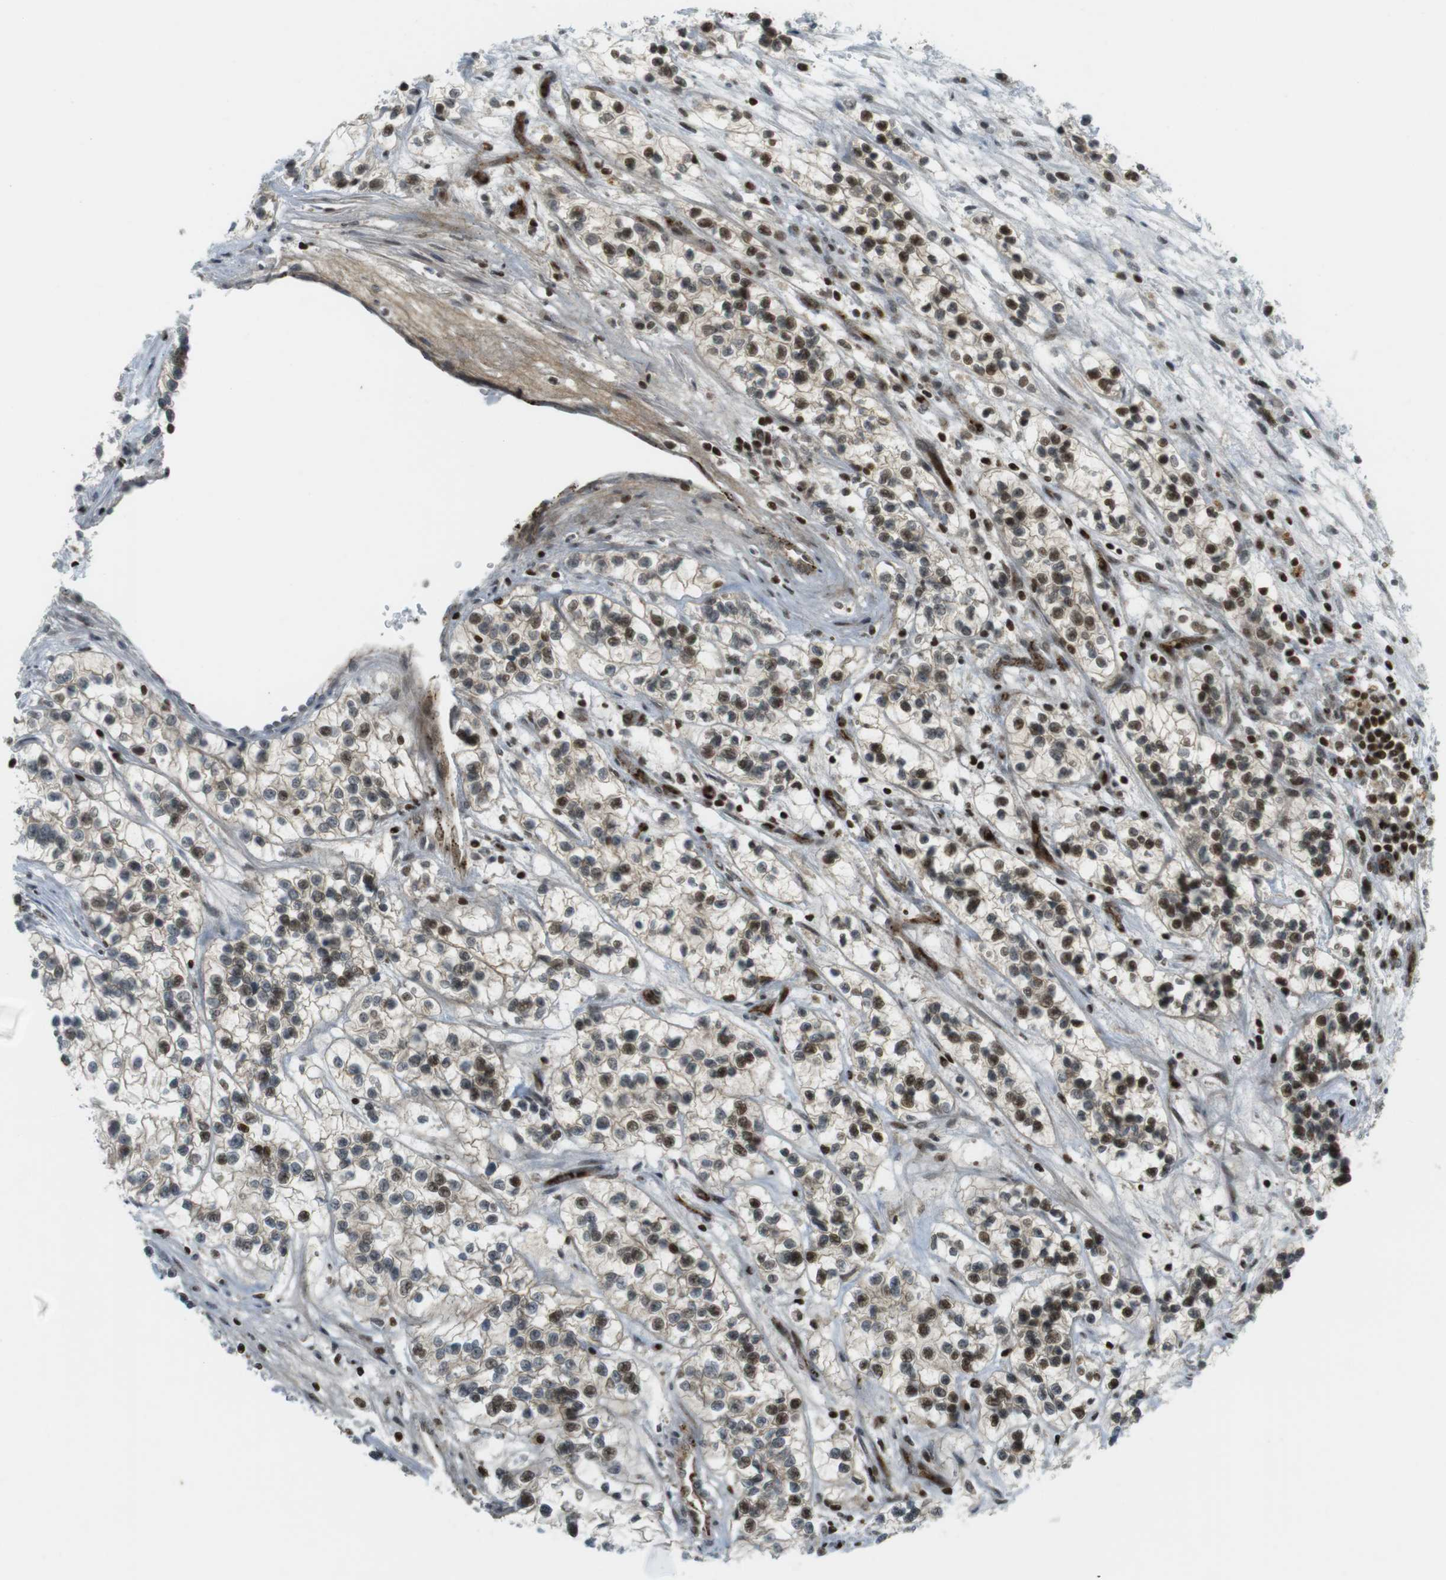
{"staining": {"intensity": "moderate", "quantity": ">75%", "location": "cytoplasmic/membranous,nuclear"}, "tissue": "renal cancer", "cell_type": "Tumor cells", "image_type": "cancer", "snomed": [{"axis": "morphology", "description": "Adenocarcinoma, NOS"}, {"axis": "topography", "description": "Kidney"}], "caption": "Tumor cells exhibit medium levels of moderate cytoplasmic/membranous and nuclear positivity in approximately >75% of cells in renal cancer (adenocarcinoma). (Stains: DAB in brown, nuclei in blue, Microscopy: brightfield microscopy at high magnification).", "gene": "PPP1R13B", "patient": {"sex": "female", "age": 57}}